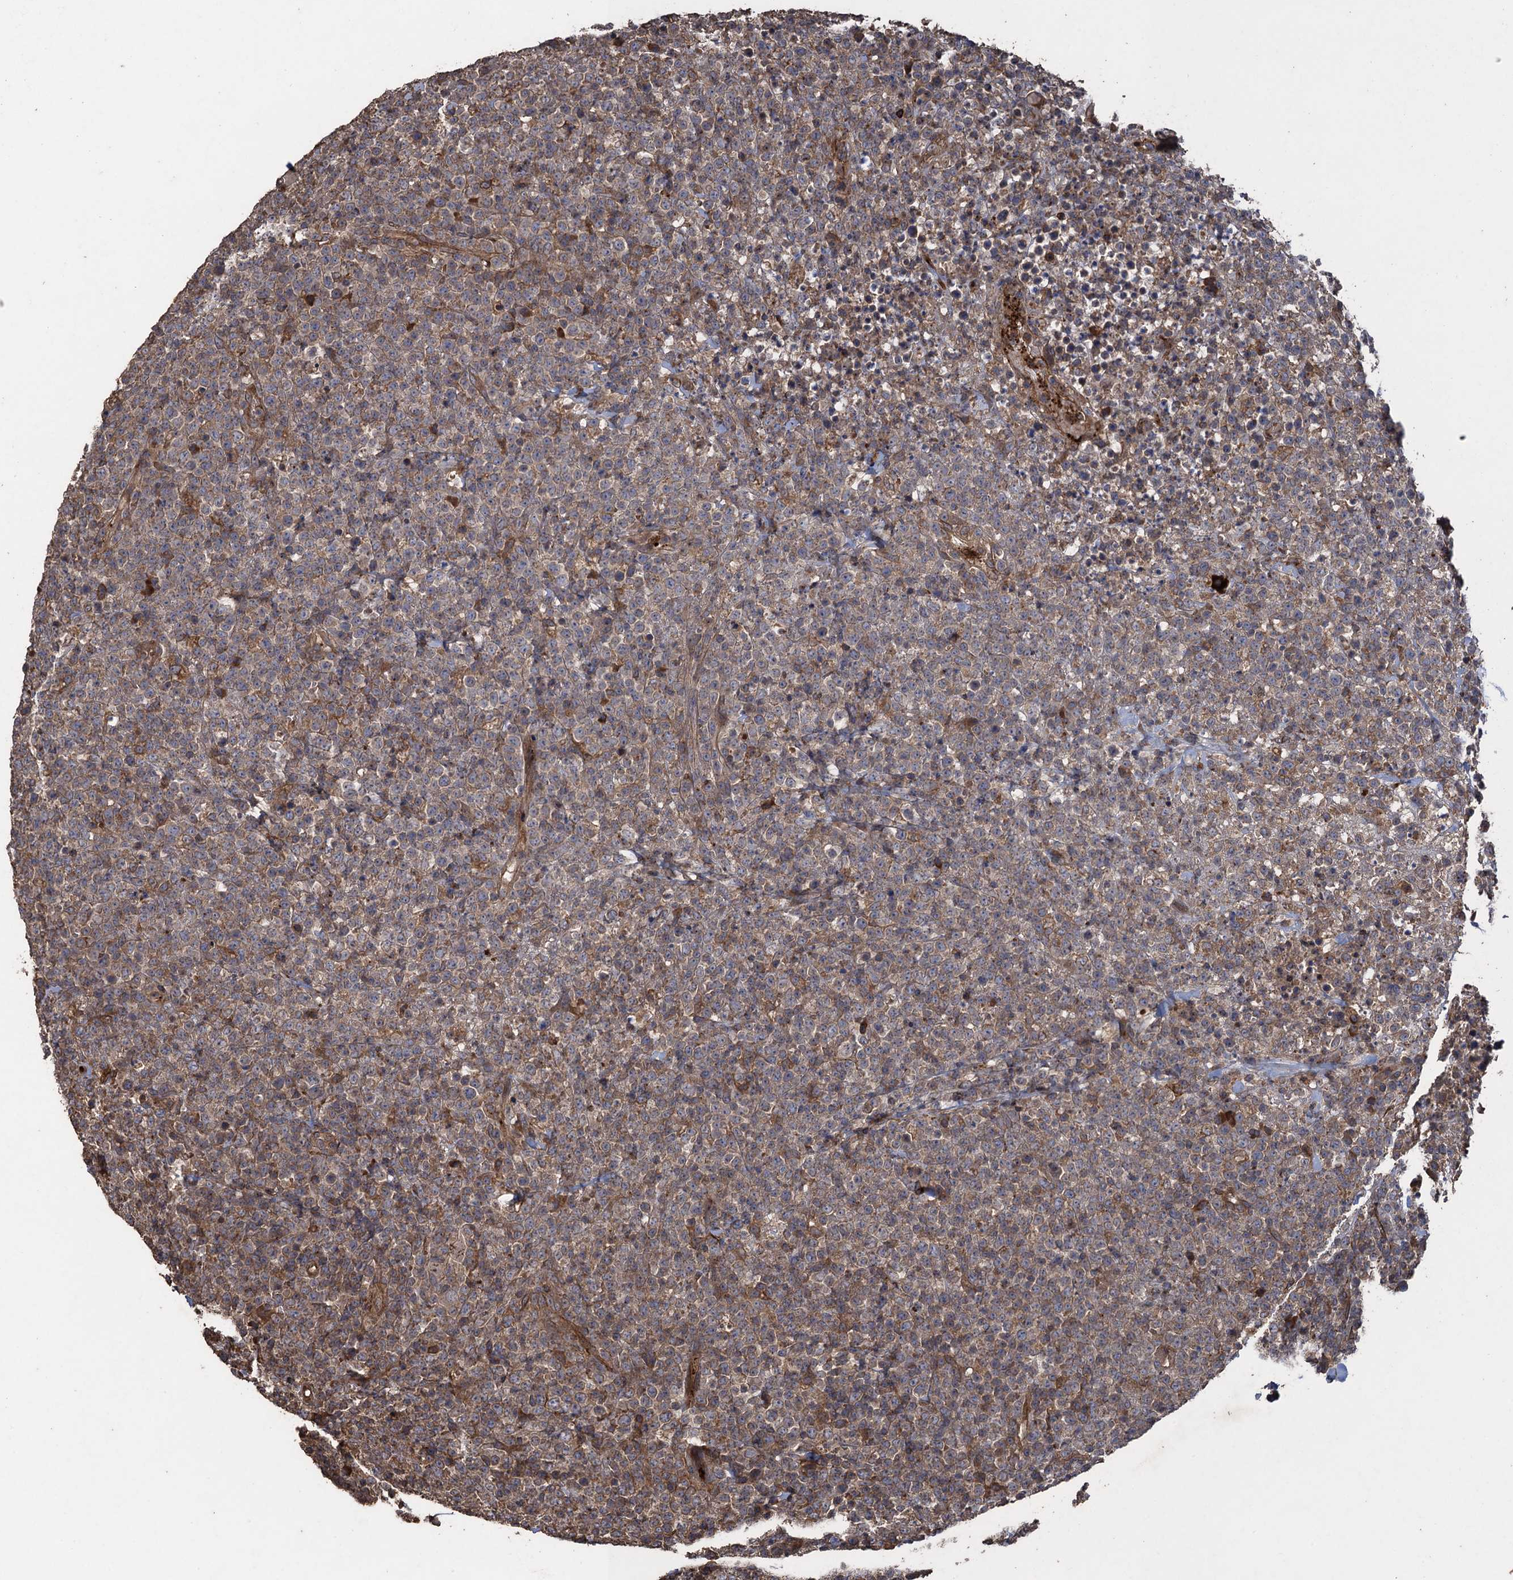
{"staining": {"intensity": "moderate", "quantity": "25%-75%", "location": "cytoplasmic/membranous"}, "tissue": "lymphoma", "cell_type": "Tumor cells", "image_type": "cancer", "snomed": [{"axis": "morphology", "description": "Malignant lymphoma, non-Hodgkin's type, High grade"}, {"axis": "topography", "description": "Colon"}], "caption": "This histopathology image exhibits immunohistochemistry (IHC) staining of lymphoma, with medium moderate cytoplasmic/membranous positivity in about 25%-75% of tumor cells.", "gene": "TXNDC11", "patient": {"sex": "female", "age": 53}}